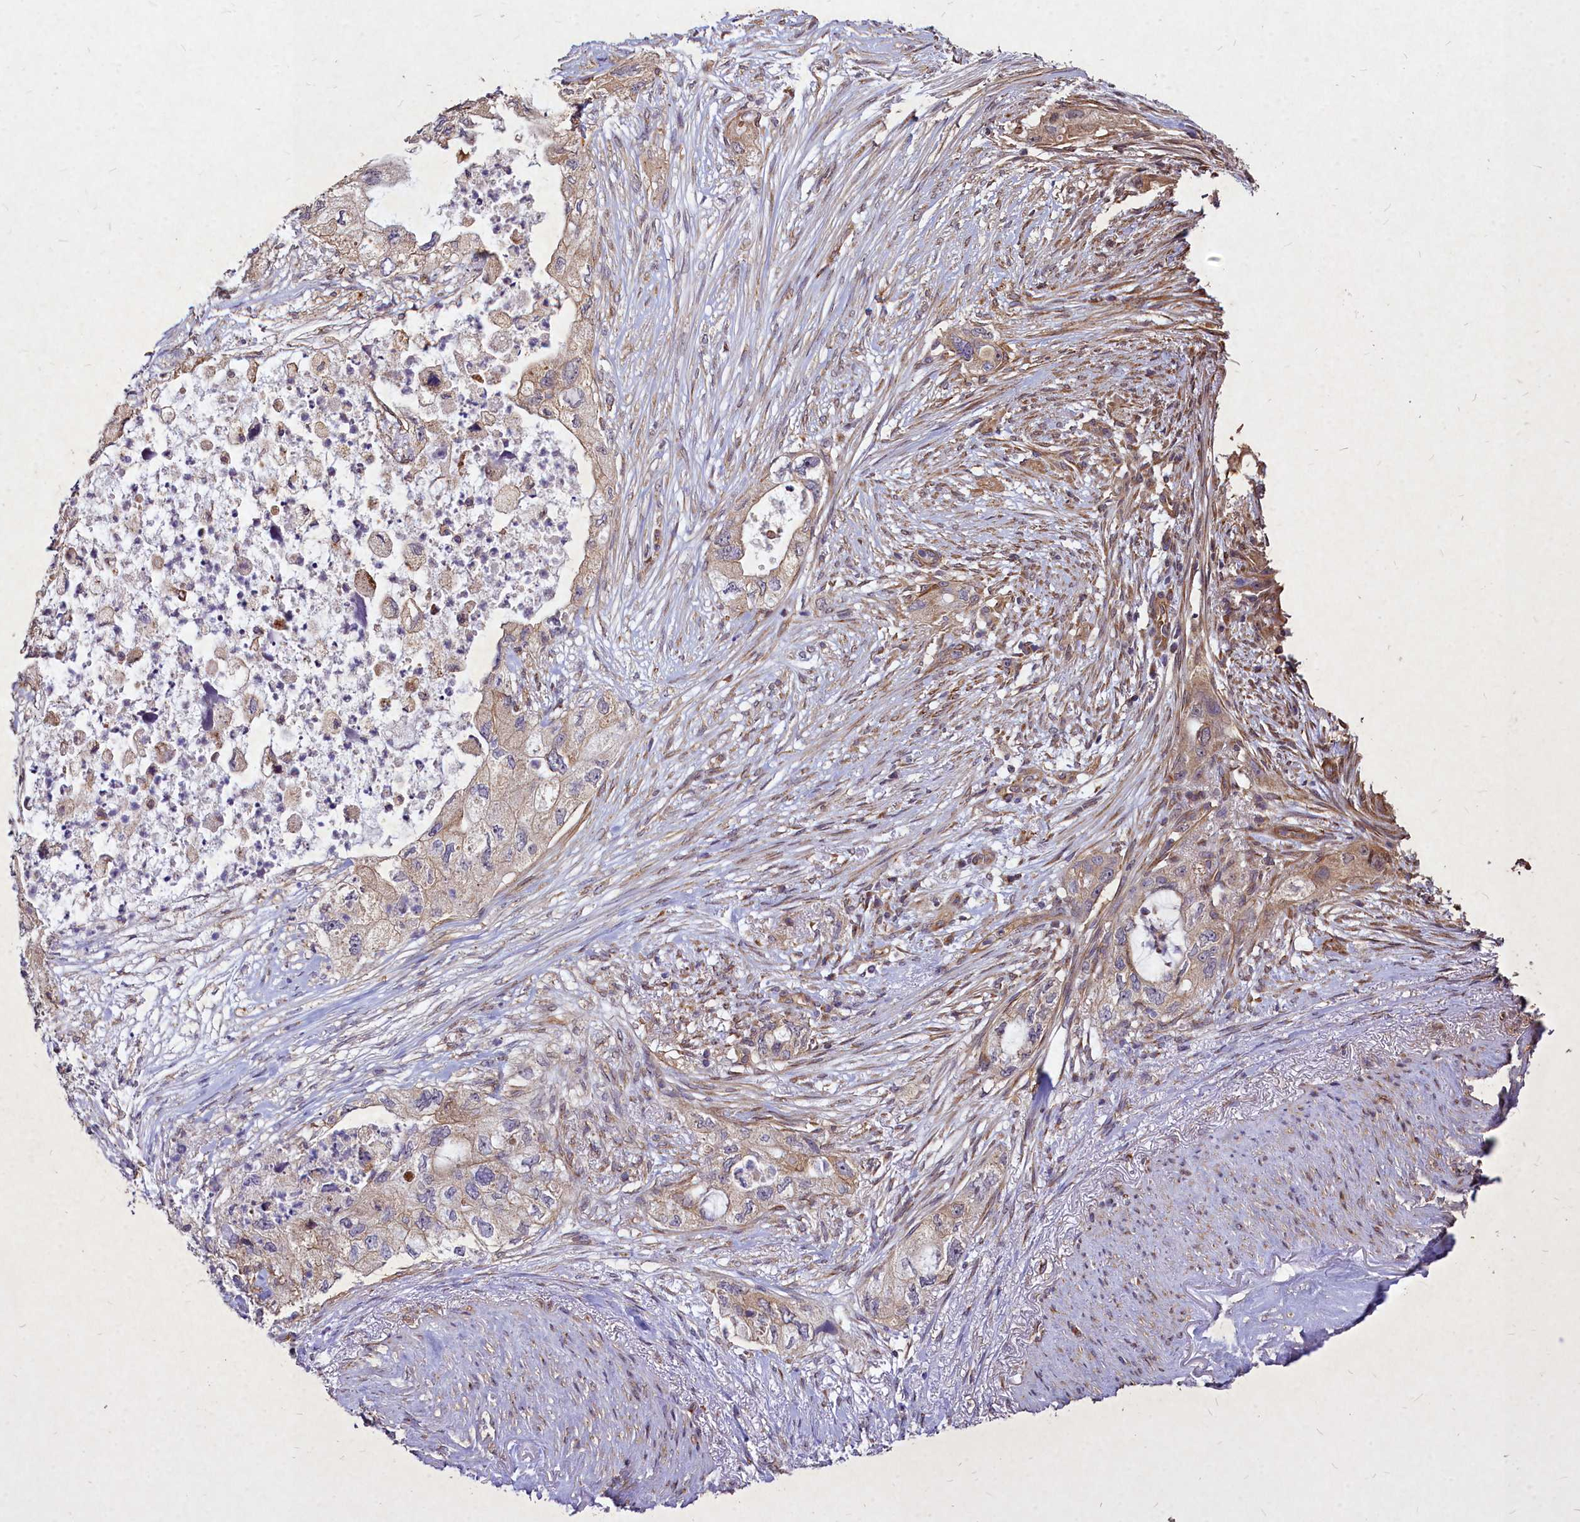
{"staining": {"intensity": "weak", "quantity": ">75%", "location": "cytoplasmic/membranous"}, "tissue": "pancreatic cancer", "cell_type": "Tumor cells", "image_type": "cancer", "snomed": [{"axis": "morphology", "description": "Adenocarcinoma, NOS"}, {"axis": "topography", "description": "Pancreas"}], "caption": "Pancreatic cancer tissue demonstrates weak cytoplasmic/membranous staining in approximately >75% of tumor cells, visualized by immunohistochemistry.", "gene": "SKA1", "patient": {"sex": "female", "age": 73}}